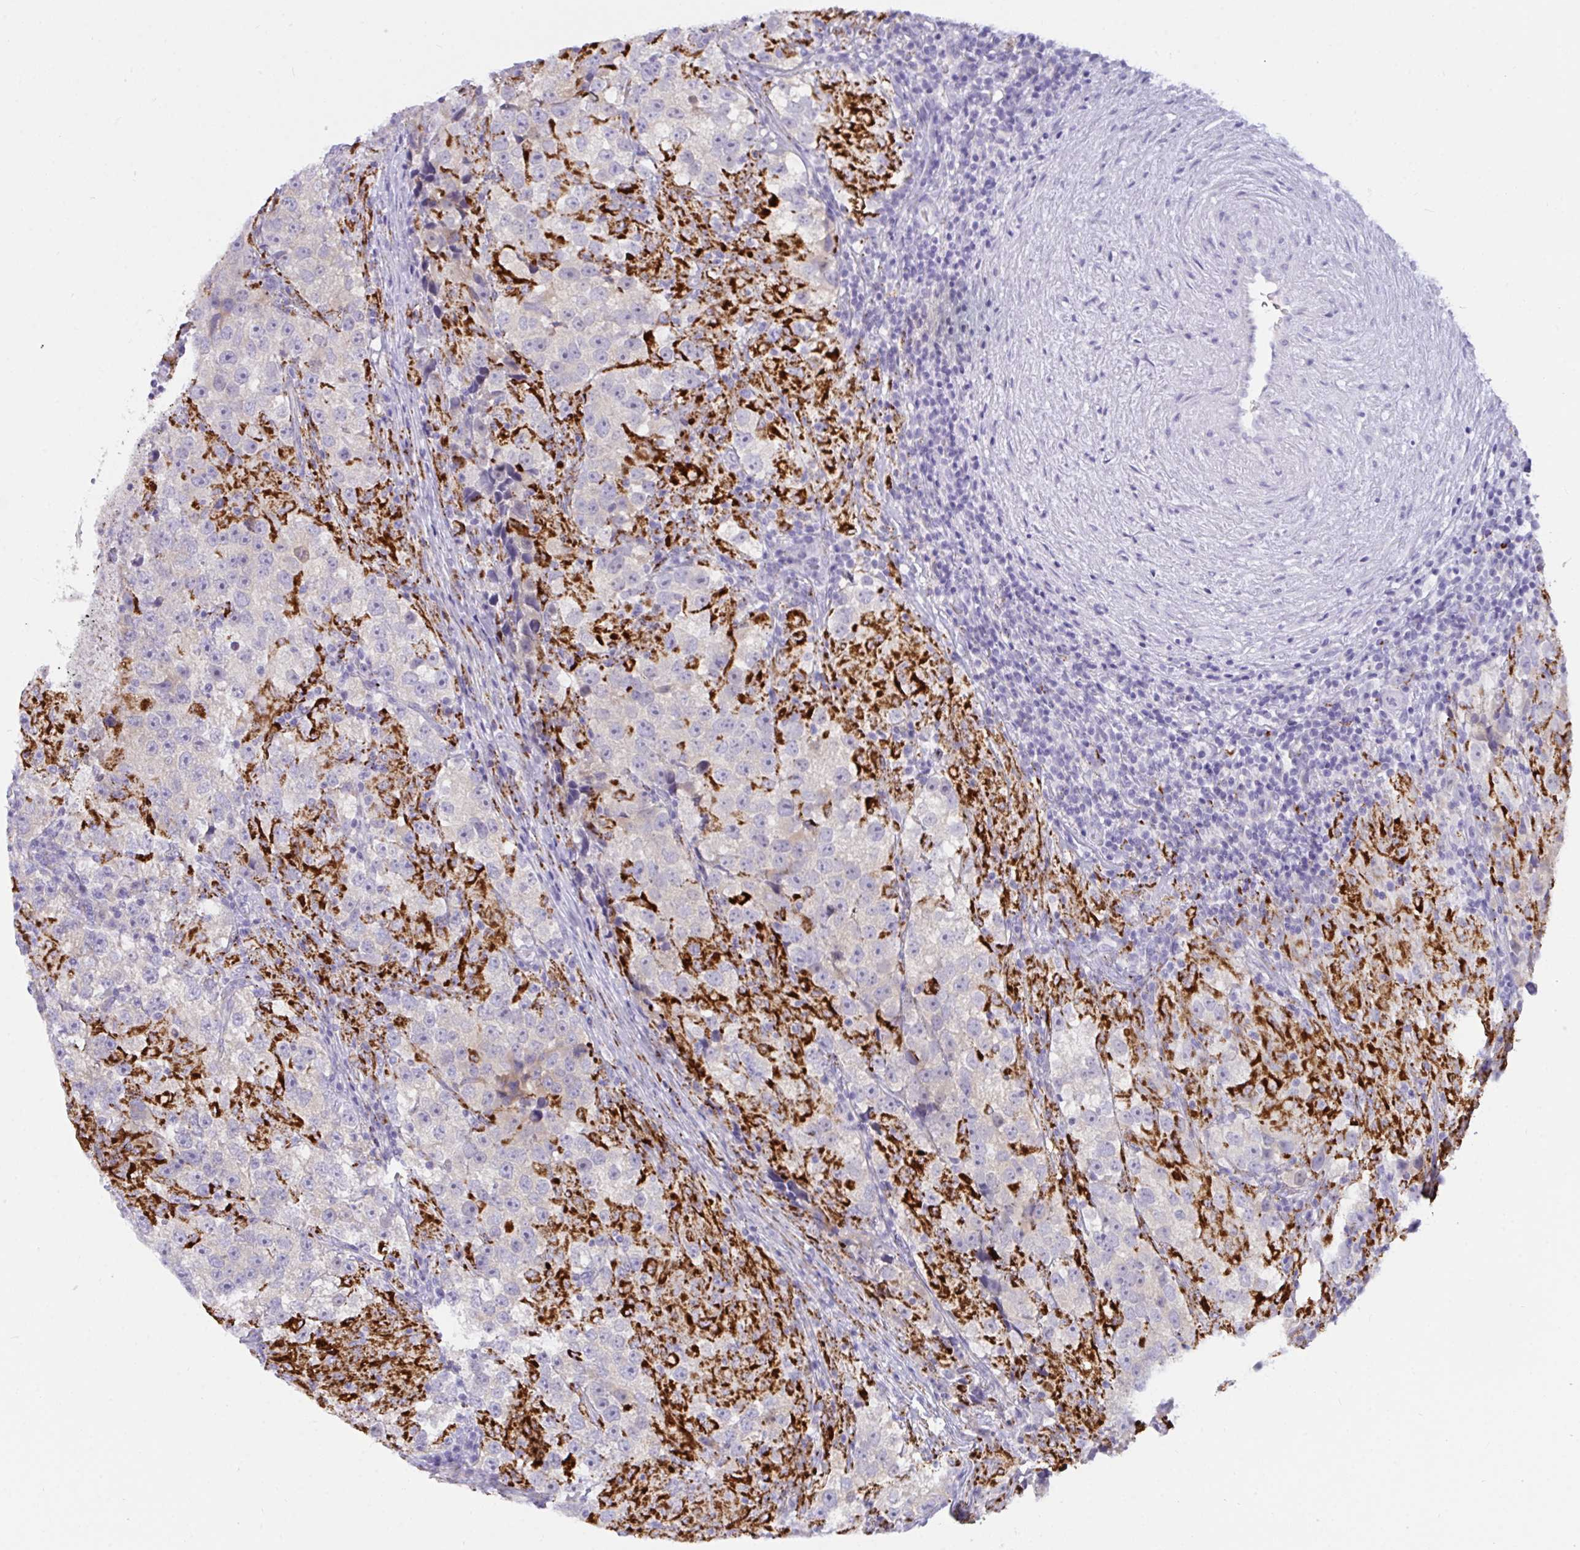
{"staining": {"intensity": "negative", "quantity": "none", "location": "none"}, "tissue": "testis cancer", "cell_type": "Tumor cells", "image_type": "cancer", "snomed": [{"axis": "morphology", "description": "Seminoma, NOS"}, {"axis": "topography", "description": "Testis"}], "caption": "A histopathology image of human testis seminoma is negative for staining in tumor cells. (Stains: DAB (3,3'-diaminobenzidine) IHC with hematoxylin counter stain, Microscopy: brightfield microscopy at high magnification).", "gene": "SEMA6B", "patient": {"sex": "male", "age": 46}}